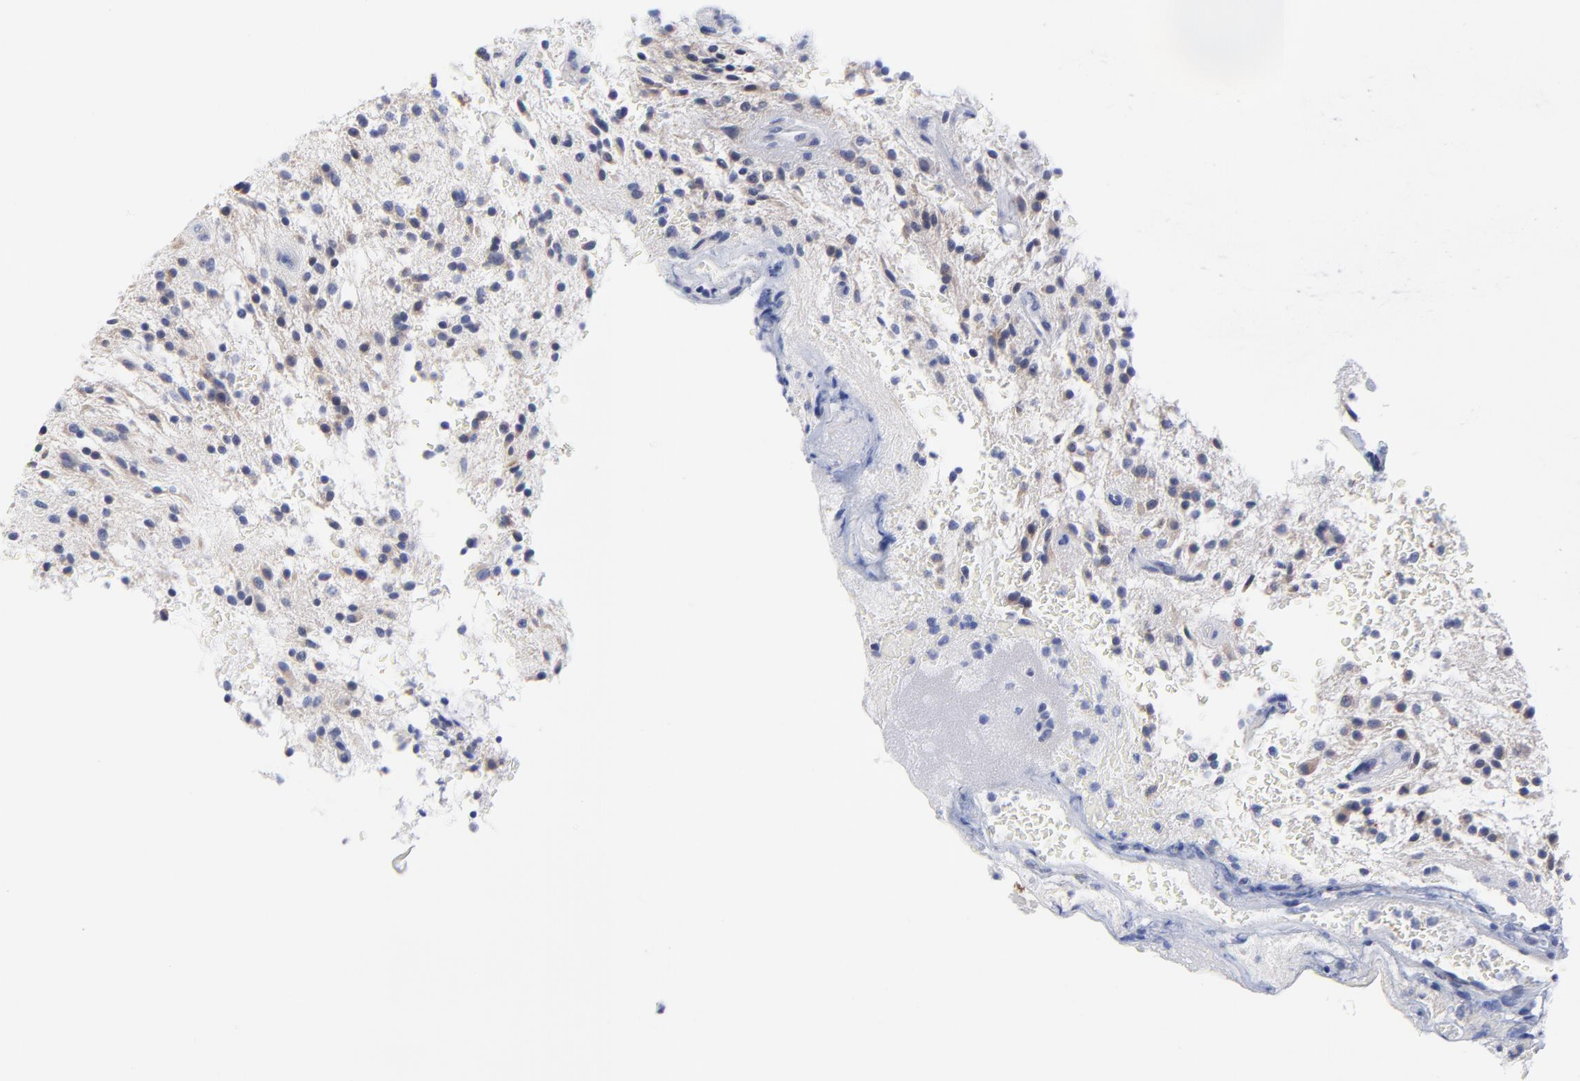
{"staining": {"intensity": "weak", "quantity": "25%-75%", "location": "cytoplasmic/membranous"}, "tissue": "glioma", "cell_type": "Tumor cells", "image_type": "cancer", "snomed": [{"axis": "morphology", "description": "Glioma, malignant, NOS"}, {"axis": "topography", "description": "Cerebellum"}], "caption": "The immunohistochemical stain shows weak cytoplasmic/membranous staining in tumor cells of glioma tissue.", "gene": "DUSP9", "patient": {"sex": "female", "age": 10}}